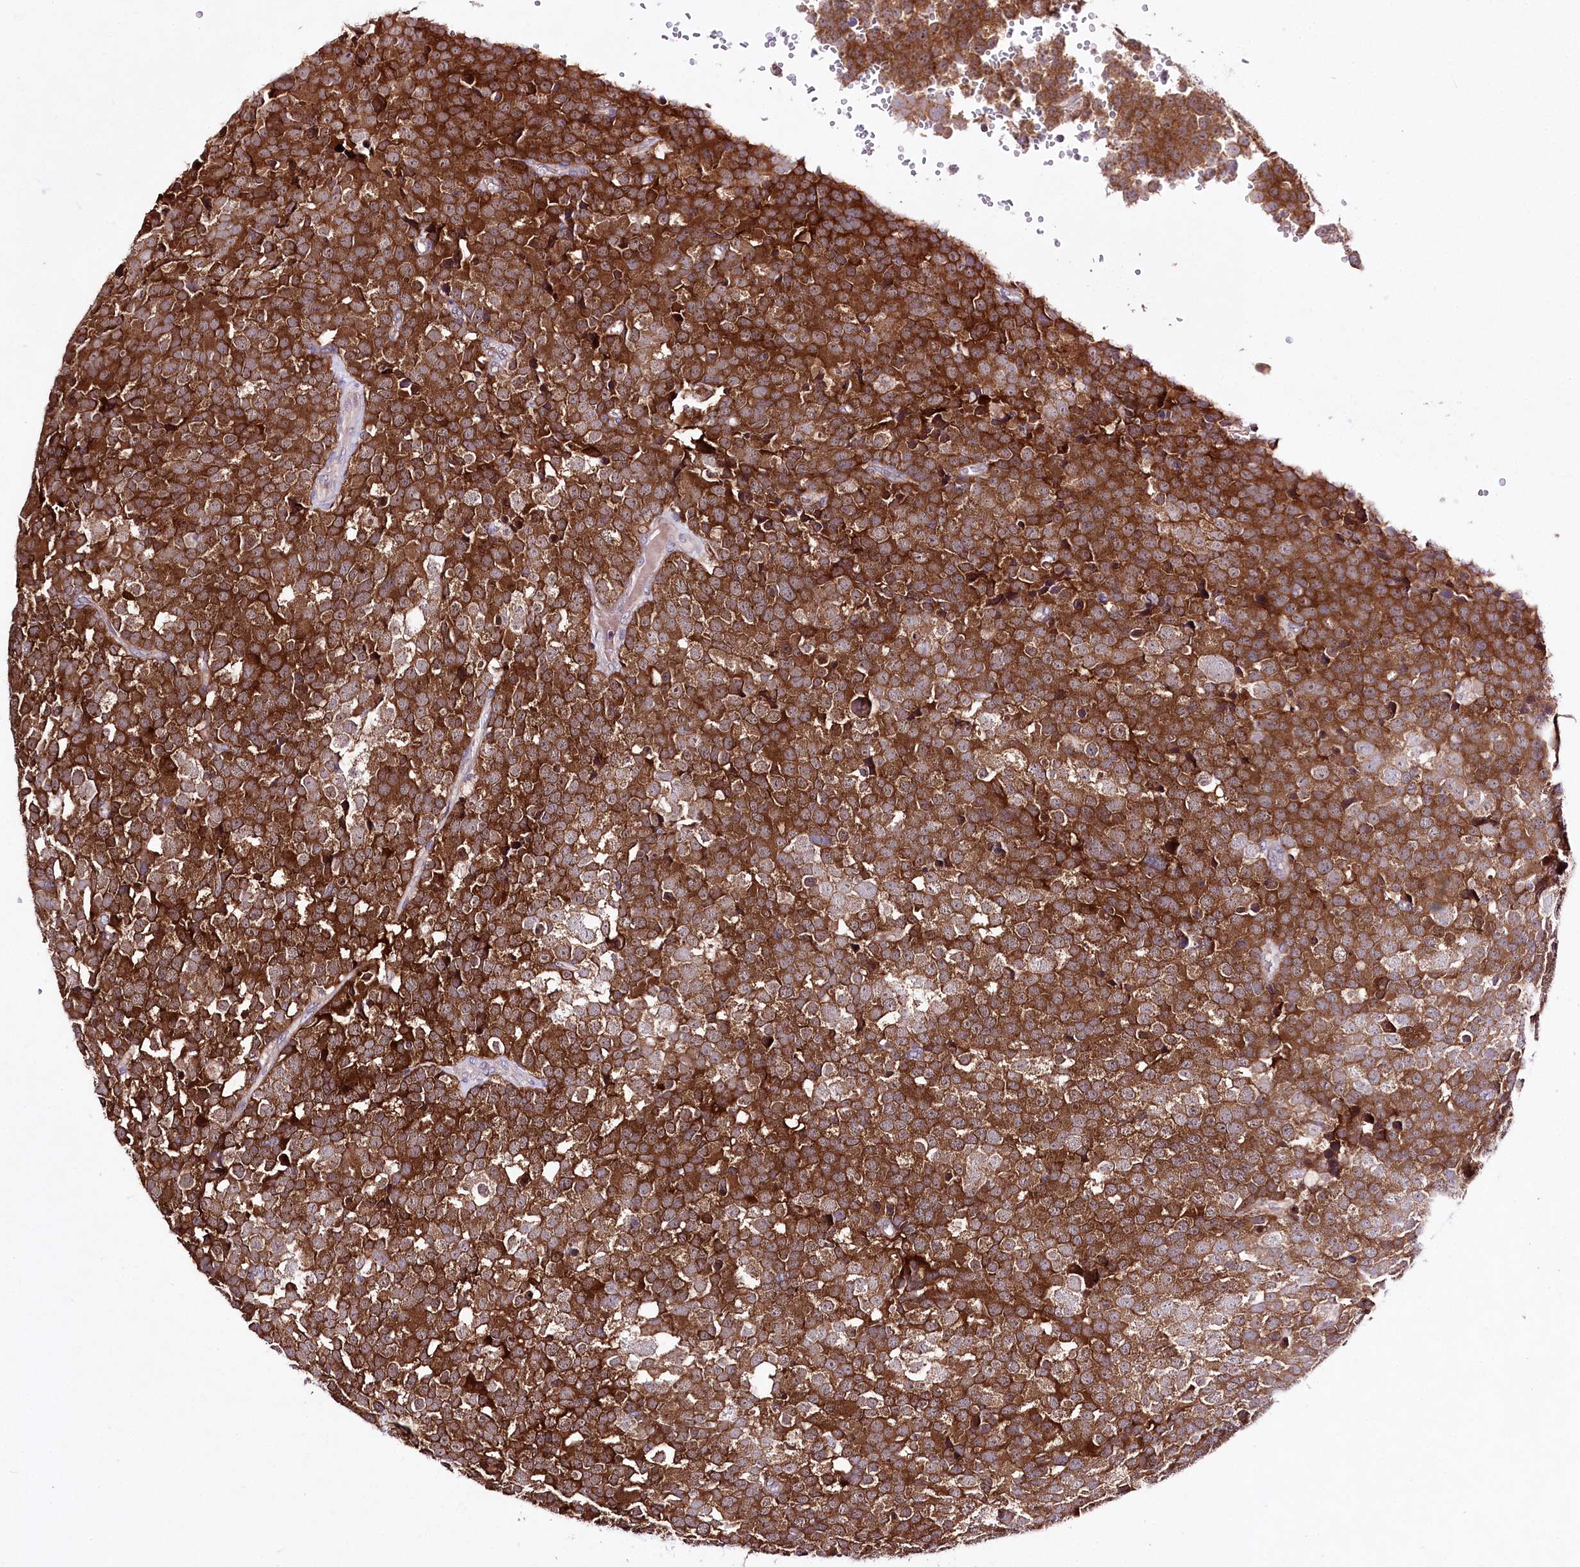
{"staining": {"intensity": "strong", "quantity": ">75%", "location": "cytoplasmic/membranous"}, "tissue": "testis cancer", "cell_type": "Tumor cells", "image_type": "cancer", "snomed": [{"axis": "morphology", "description": "Seminoma, NOS"}, {"axis": "topography", "description": "Testis"}], "caption": "Tumor cells show high levels of strong cytoplasmic/membranous staining in about >75% of cells in human testis cancer. The protein of interest is shown in brown color, while the nuclei are stained blue.", "gene": "ATE1", "patient": {"sex": "male", "age": 71}}